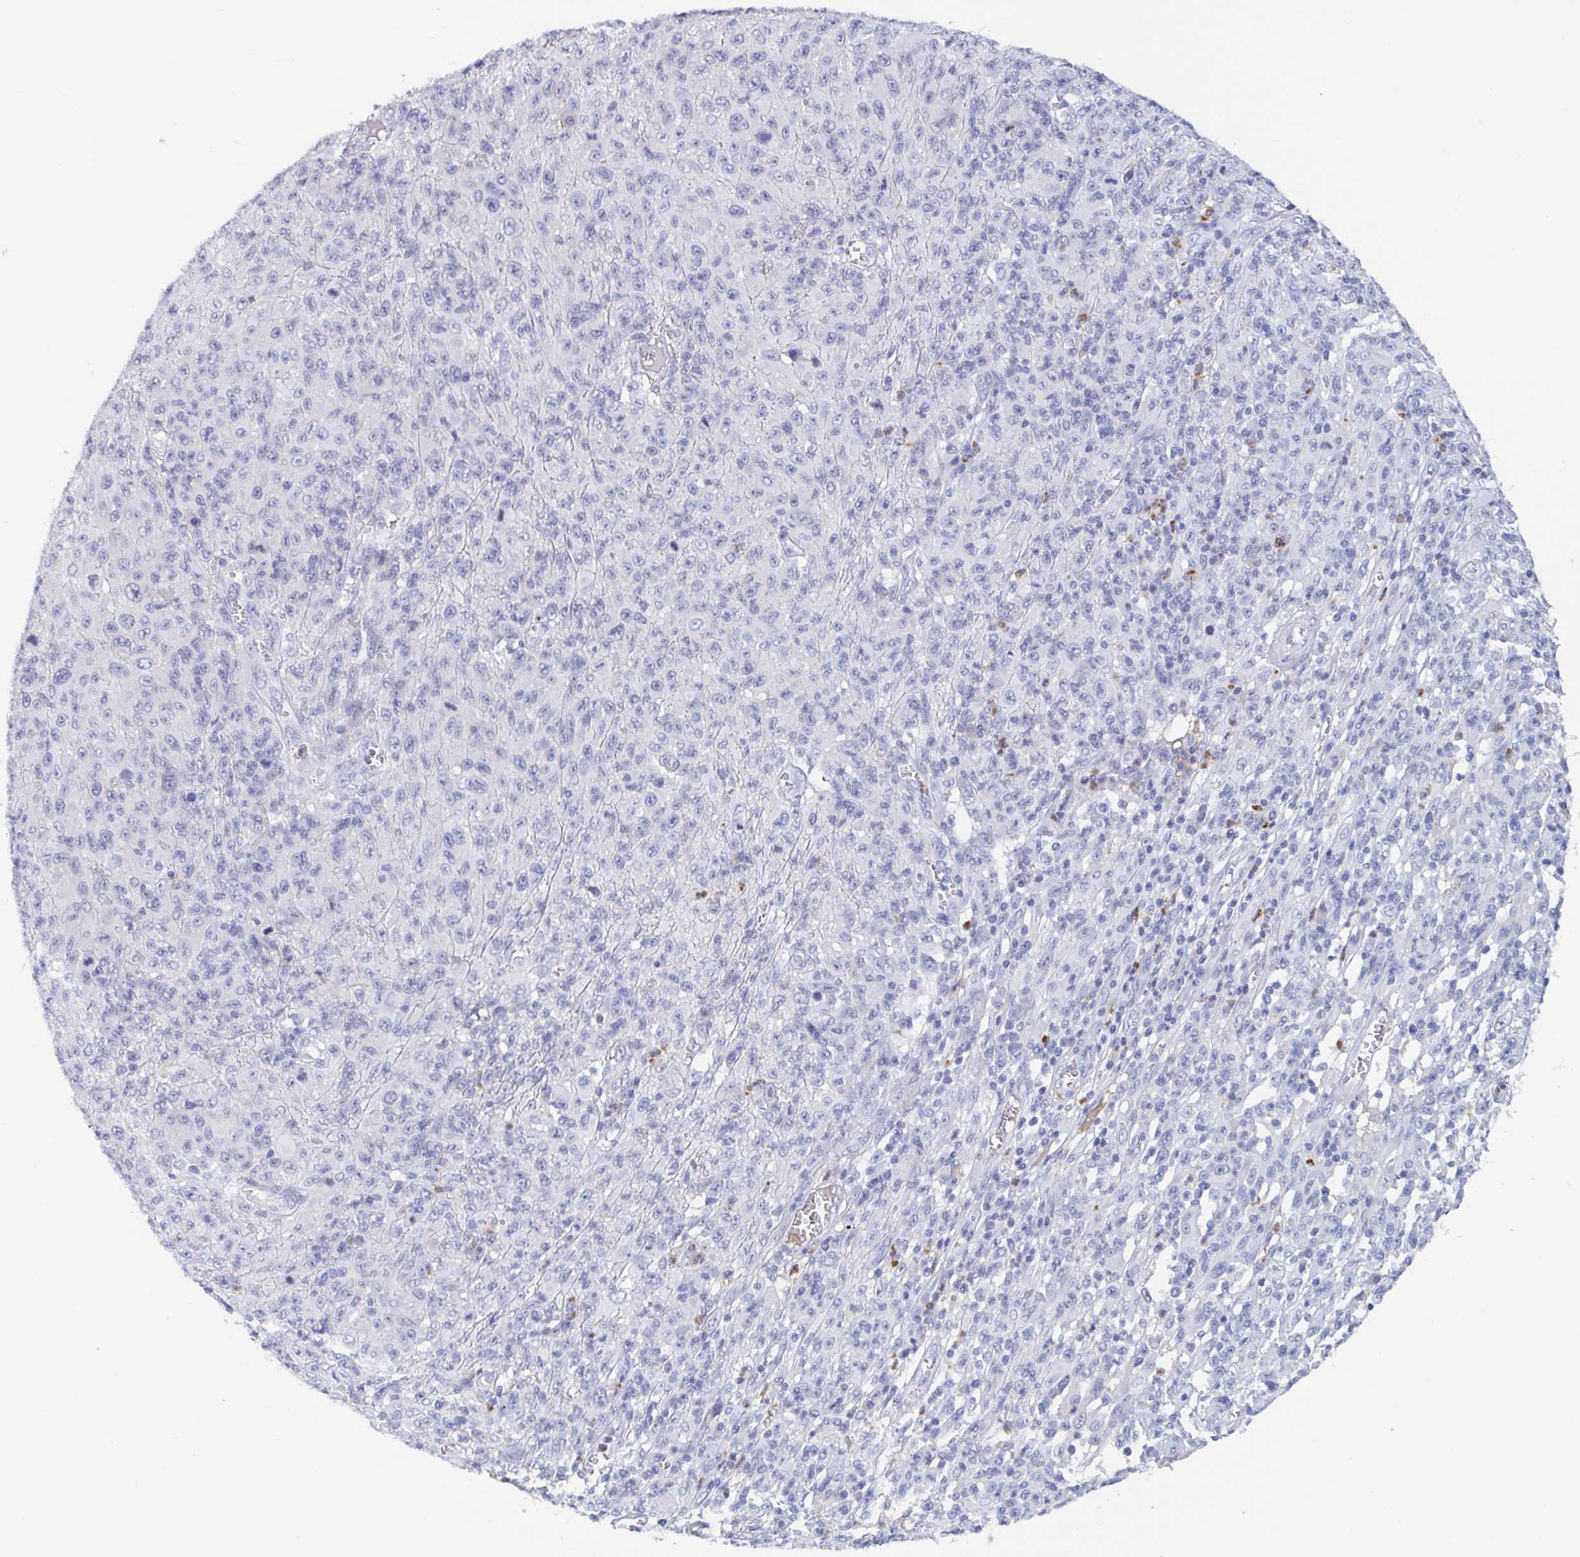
{"staining": {"intensity": "negative", "quantity": "none", "location": "none"}, "tissue": "melanoma", "cell_type": "Tumor cells", "image_type": "cancer", "snomed": [{"axis": "morphology", "description": "Malignant melanoma, NOS"}, {"axis": "topography", "description": "Skin"}], "caption": "Photomicrograph shows no protein expression in tumor cells of melanoma tissue.", "gene": "ZNHIT2", "patient": {"sex": "male", "age": 46}}